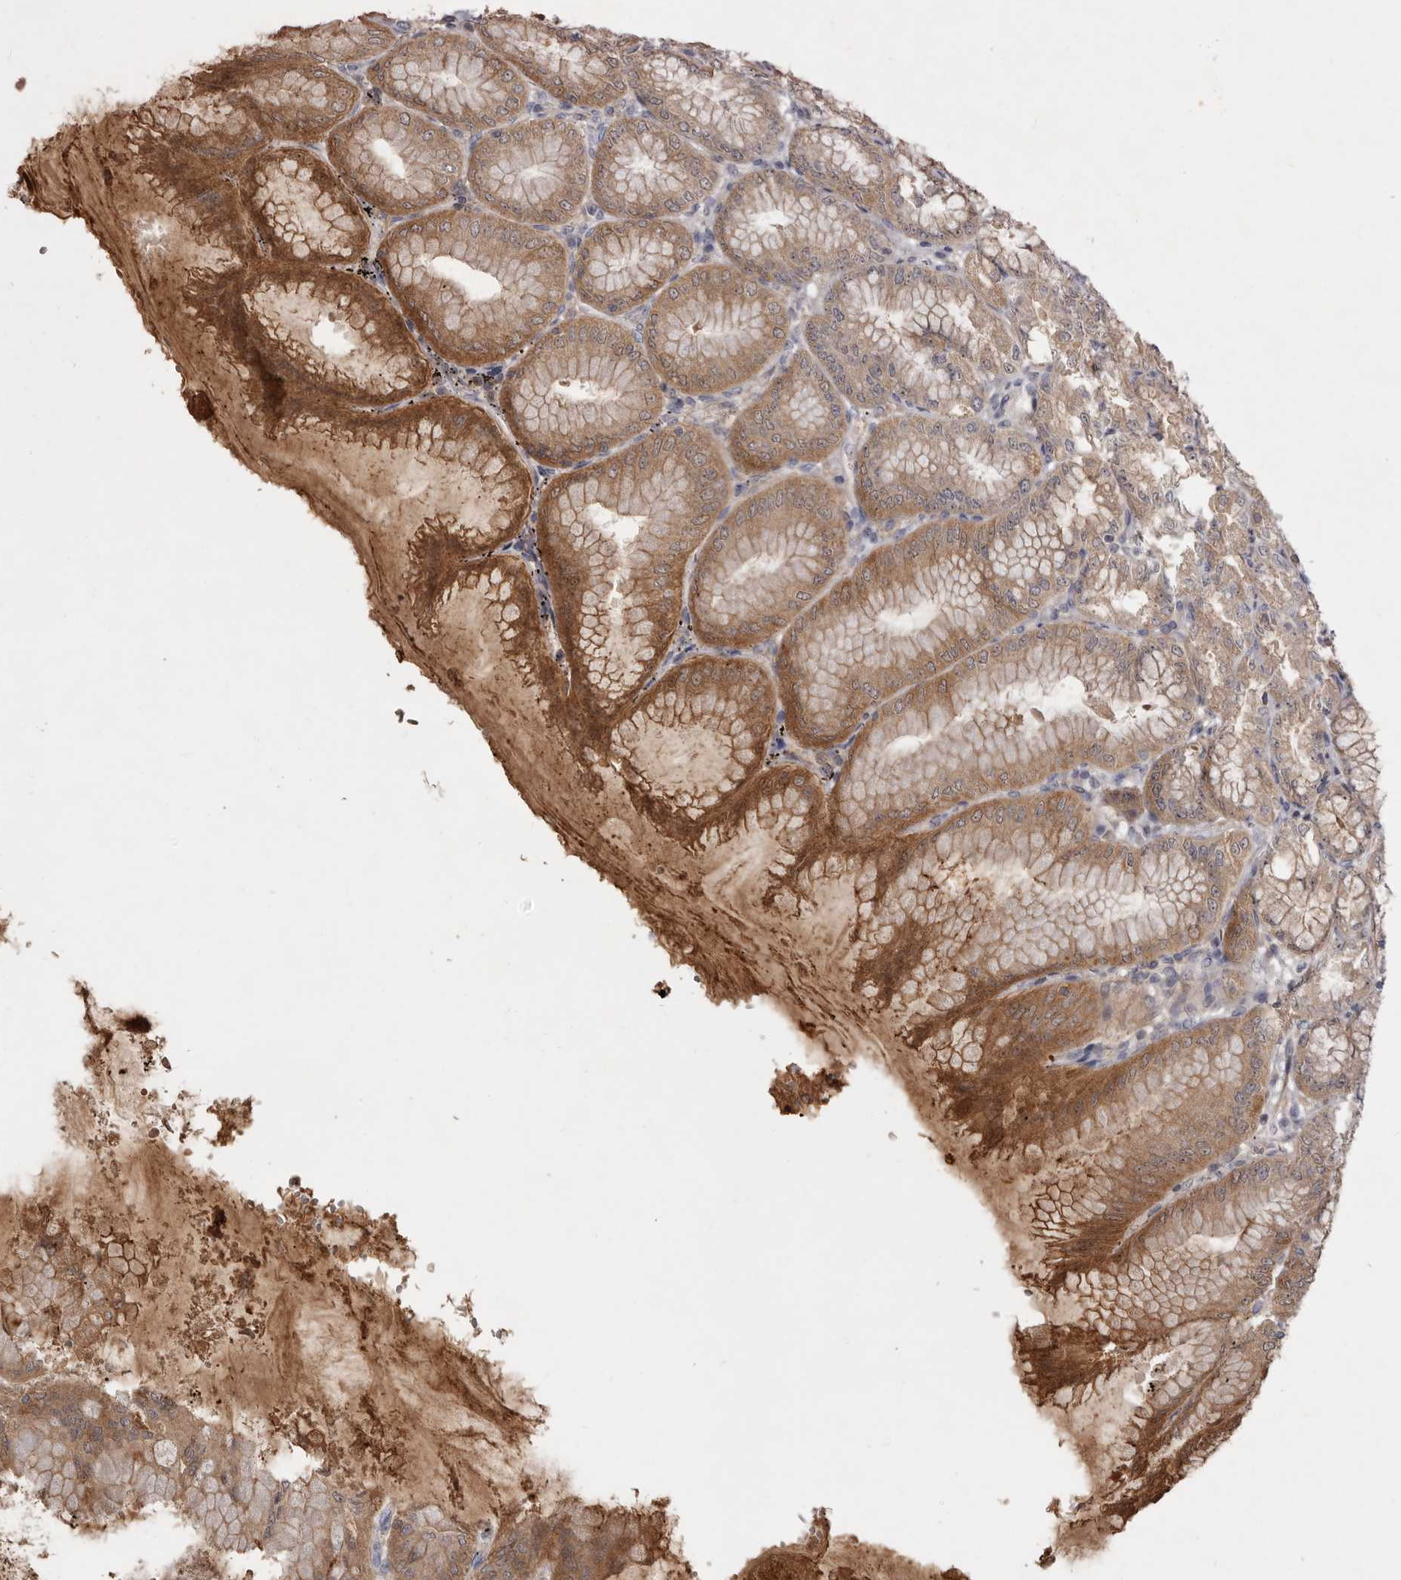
{"staining": {"intensity": "moderate", "quantity": "25%-75%", "location": "cytoplasmic/membranous"}, "tissue": "stomach", "cell_type": "Glandular cells", "image_type": "normal", "snomed": [{"axis": "morphology", "description": "Normal tissue, NOS"}, {"axis": "topography", "description": "Stomach, lower"}], "caption": "Protein positivity by immunohistochemistry reveals moderate cytoplasmic/membranous positivity in approximately 25%-75% of glandular cells in unremarkable stomach. (brown staining indicates protein expression, while blue staining denotes nuclei).", "gene": "TTC39A", "patient": {"sex": "male", "age": 71}}